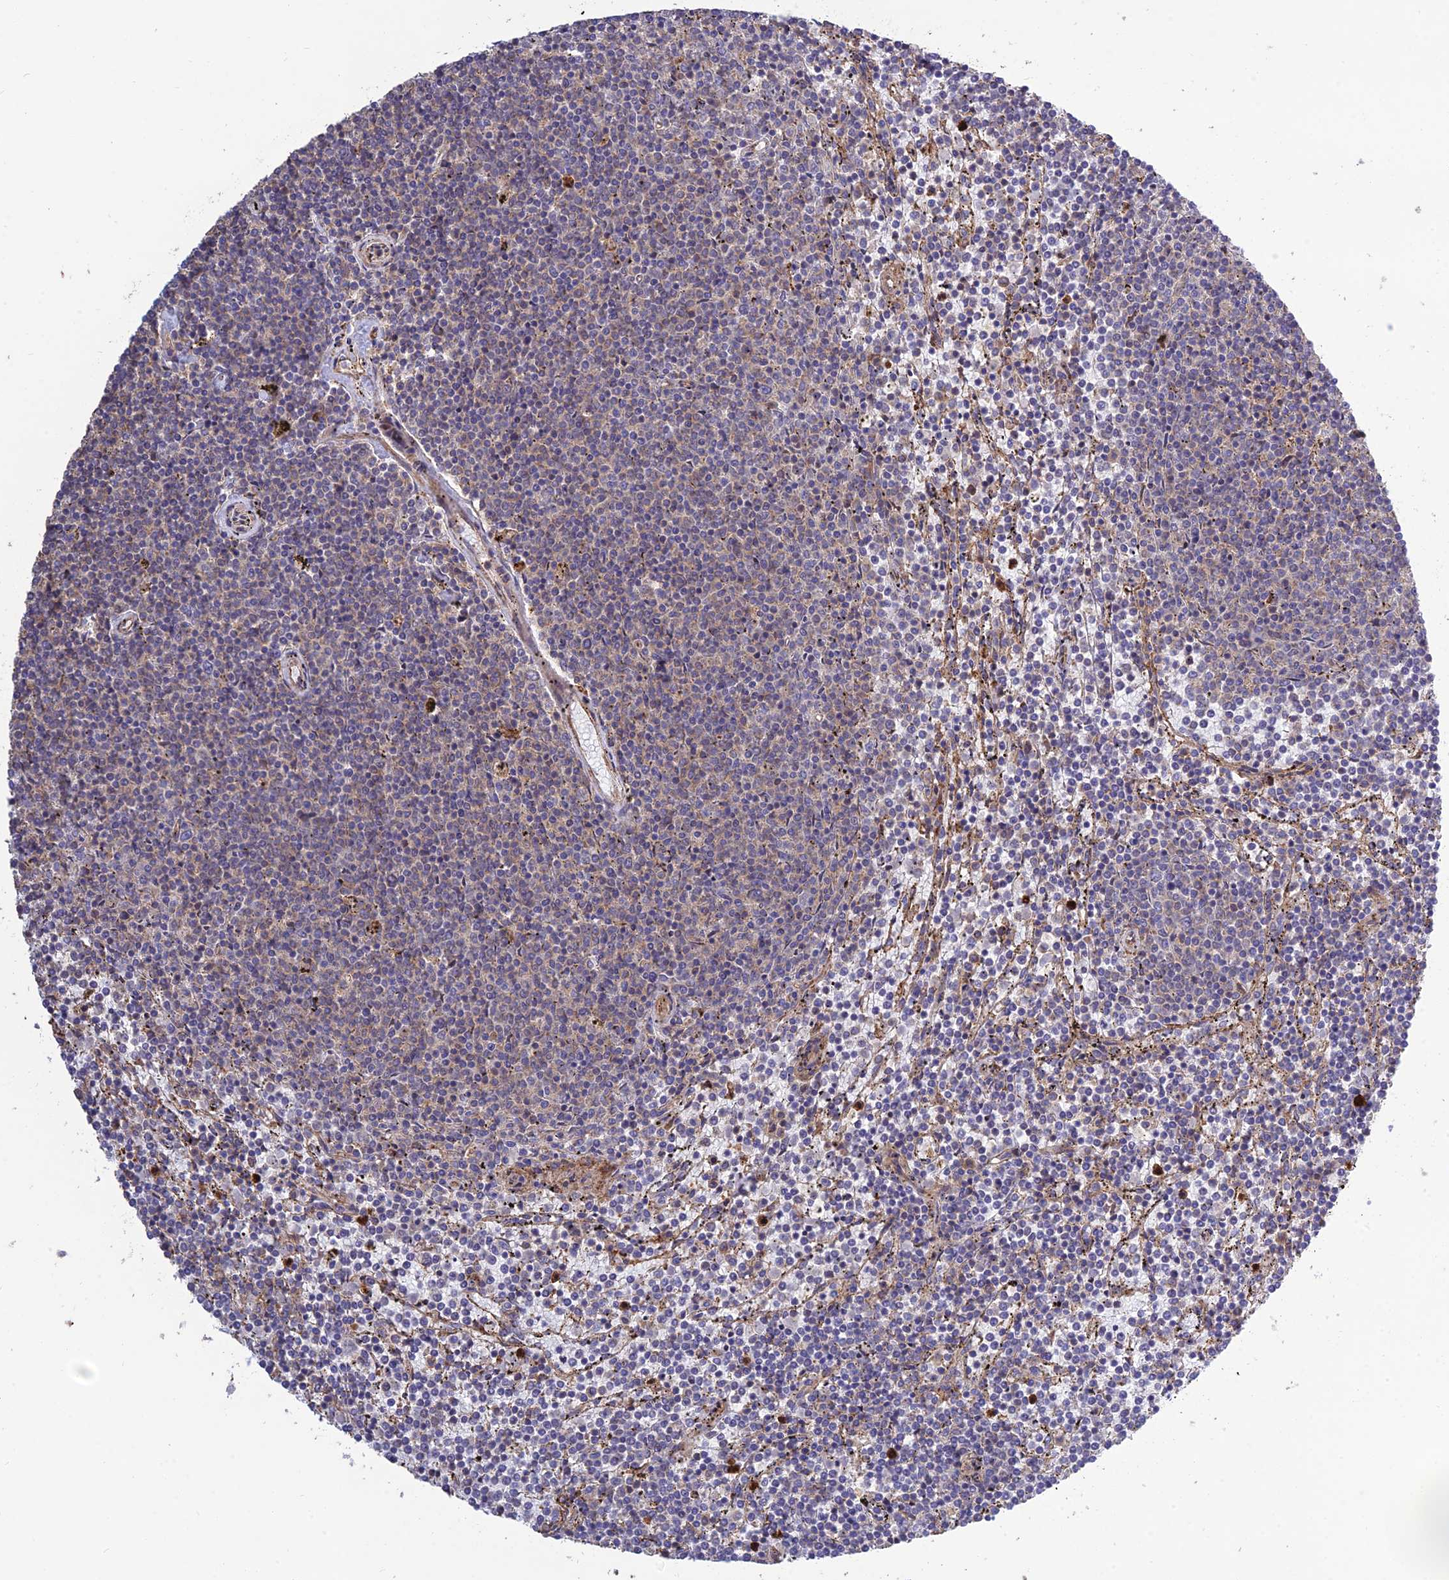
{"staining": {"intensity": "negative", "quantity": "none", "location": "none"}, "tissue": "lymphoma", "cell_type": "Tumor cells", "image_type": "cancer", "snomed": [{"axis": "morphology", "description": "Malignant lymphoma, non-Hodgkin's type, Low grade"}, {"axis": "topography", "description": "Spleen"}], "caption": "There is no significant expression in tumor cells of malignant lymphoma, non-Hodgkin's type (low-grade).", "gene": "TMEM131L", "patient": {"sex": "female", "age": 50}}